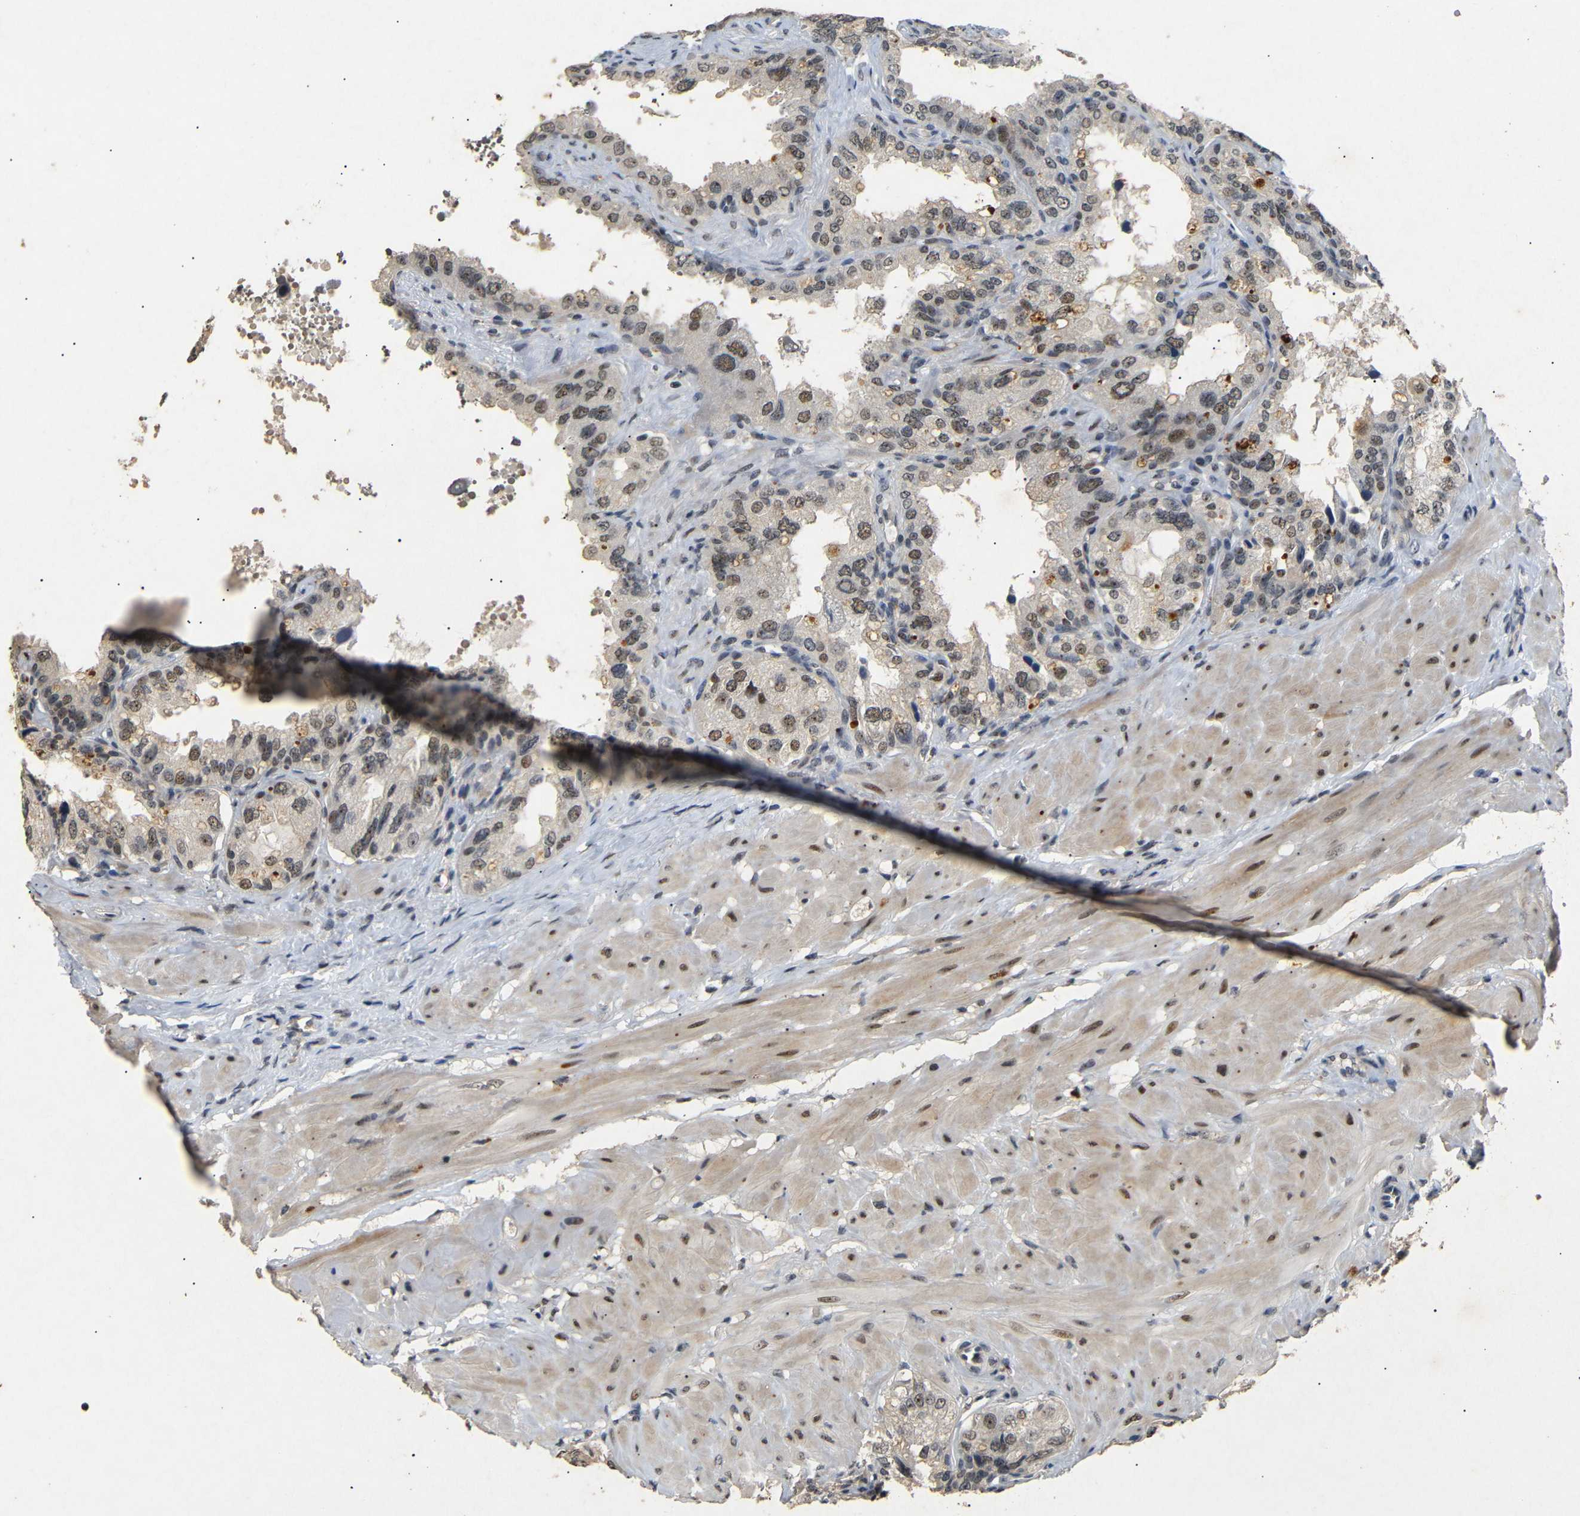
{"staining": {"intensity": "moderate", "quantity": "25%-75%", "location": "nuclear"}, "tissue": "seminal vesicle", "cell_type": "Glandular cells", "image_type": "normal", "snomed": [{"axis": "morphology", "description": "Normal tissue, NOS"}, {"axis": "topography", "description": "Seminal veicle"}], "caption": "Seminal vesicle was stained to show a protein in brown. There is medium levels of moderate nuclear staining in approximately 25%-75% of glandular cells.", "gene": "PARN", "patient": {"sex": "male", "age": 68}}